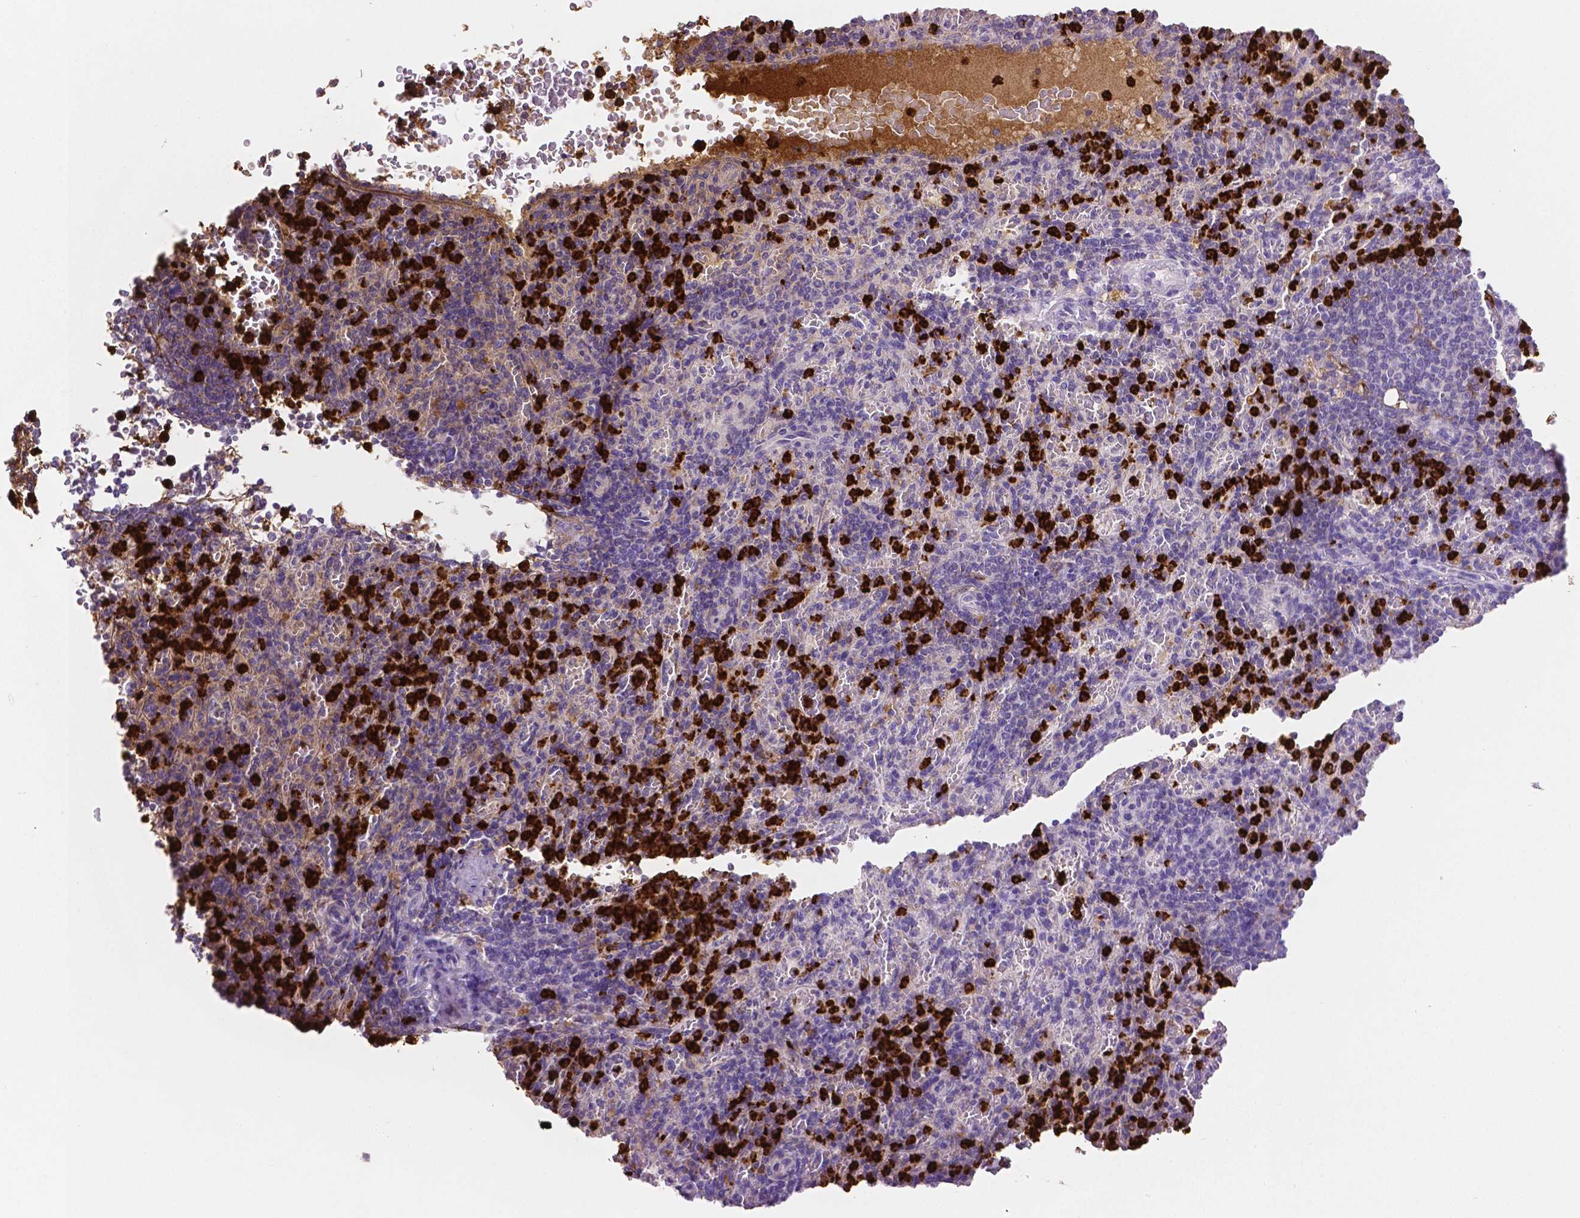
{"staining": {"intensity": "strong", "quantity": "25%-75%", "location": "cytoplasmic/membranous"}, "tissue": "spleen", "cell_type": "Cells in red pulp", "image_type": "normal", "snomed": [{"axis": "morphology", "description": "Normal tissue, NOS"}, {"axis": "topography", "description": "Spleen"}], "caption": "This is a histology image of IHC staining of benign spleen, which shows strong expression in the cytoplasmic/membranous of cells in red pulp.", "gene": "MMP9", "patient": {"sex": "female", "age": 74}}